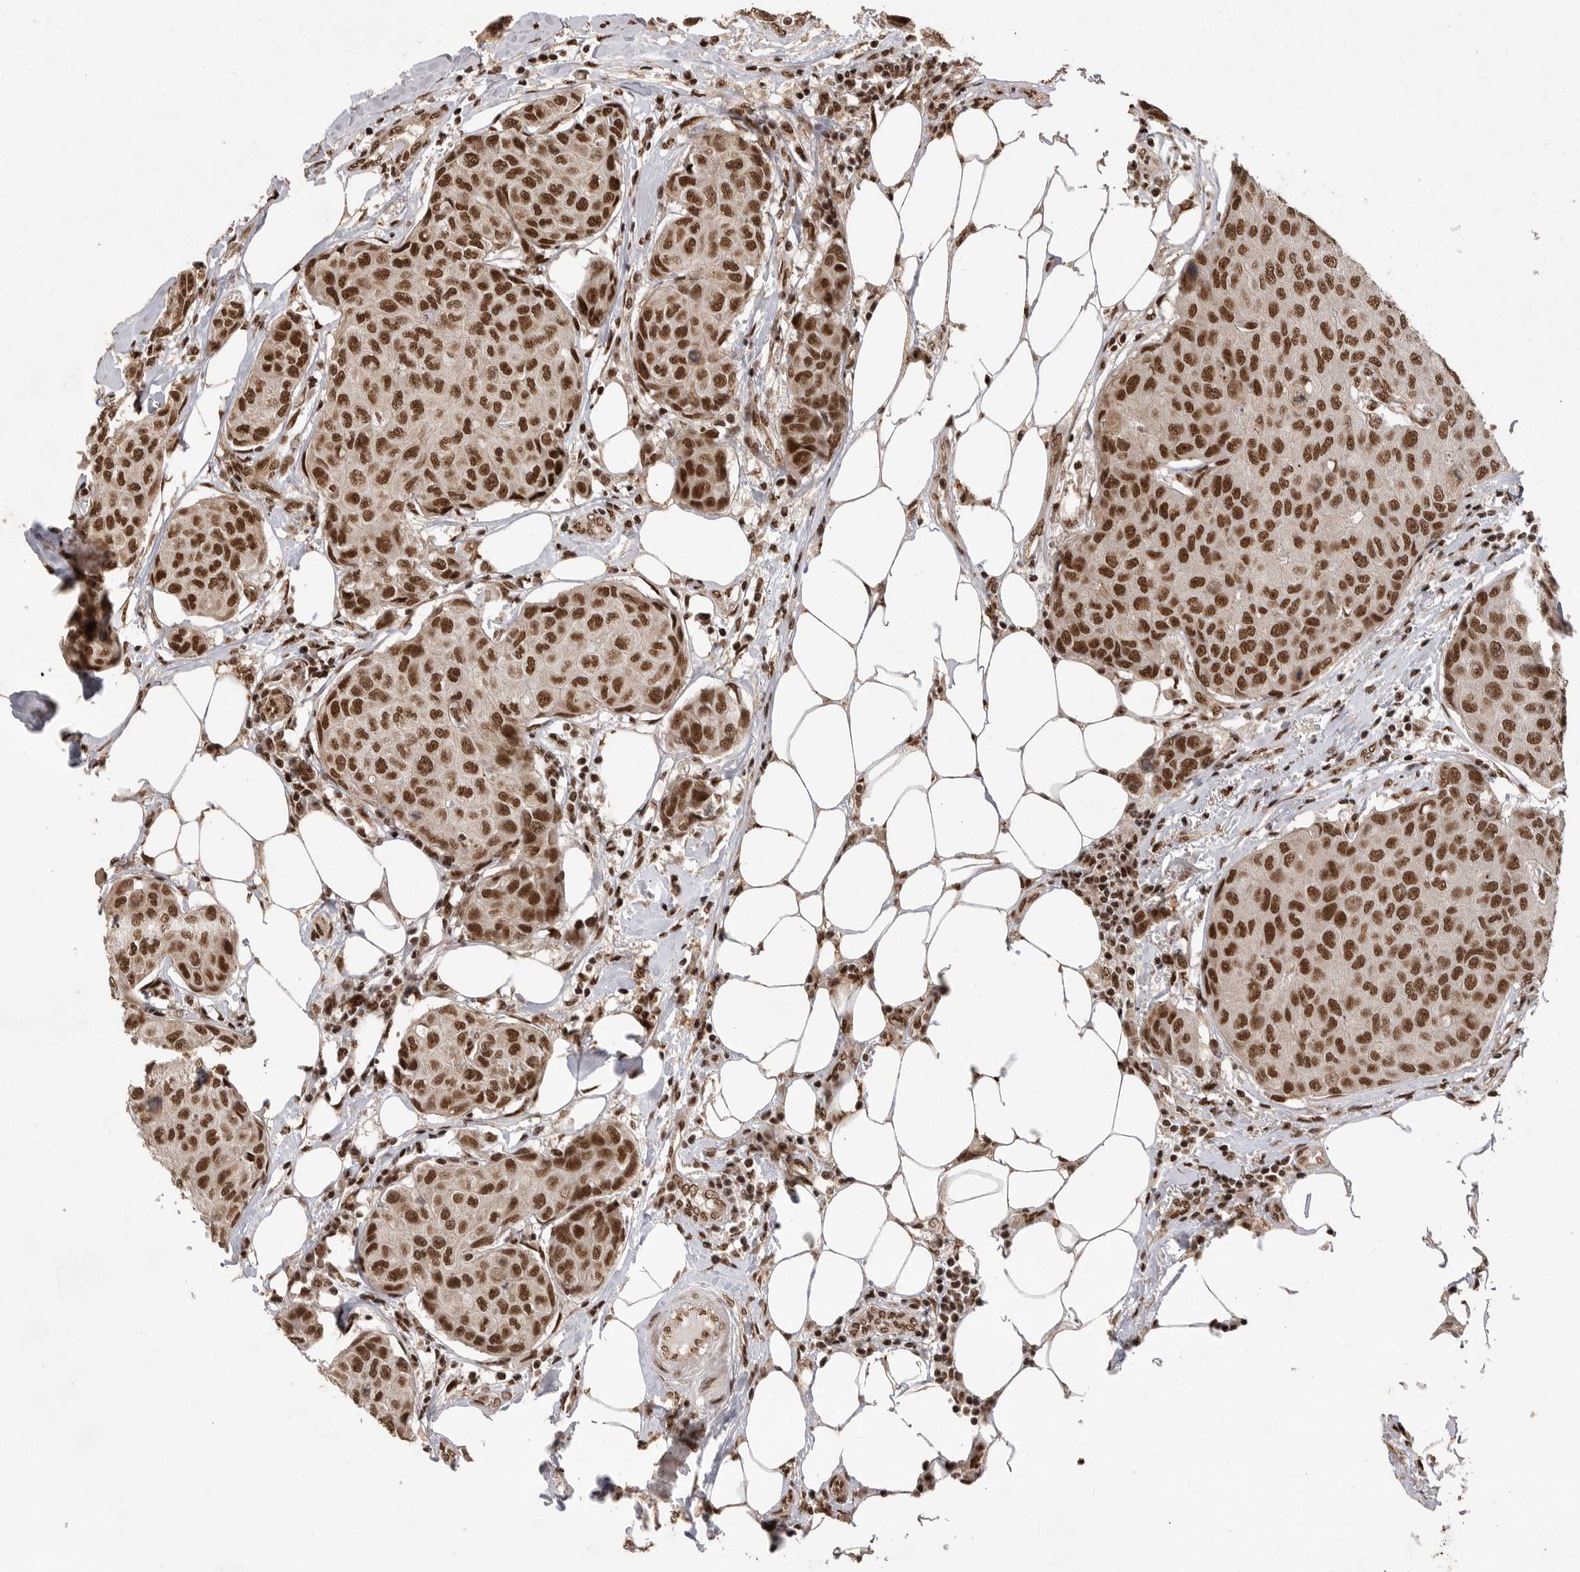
{"staining": {"intensity": "strong", "quantity": ">75%", "location": "nuclear"}, "tissue": "breast cancer", "cell_type": "Tumor cells", "image_type": "cancer", "snomed": [{"axis": "morphology", "description": "Duct carcinoma"}, {"axis": "topography", "description": "Breast"}], "caption": "Immunohistochemical staining of infiltrating ductal carcinoma (breast) shows strong nuclear protein expression in about >75% of tumor cells. The staining was performed using DAB (3,3'-diaminobenzidine), with brown indicating positive protein expression. Nuclei are stained blue with hematoxylin.", "gene": "PPP1R8", "patient": {"sex": "female", "age": 80}}